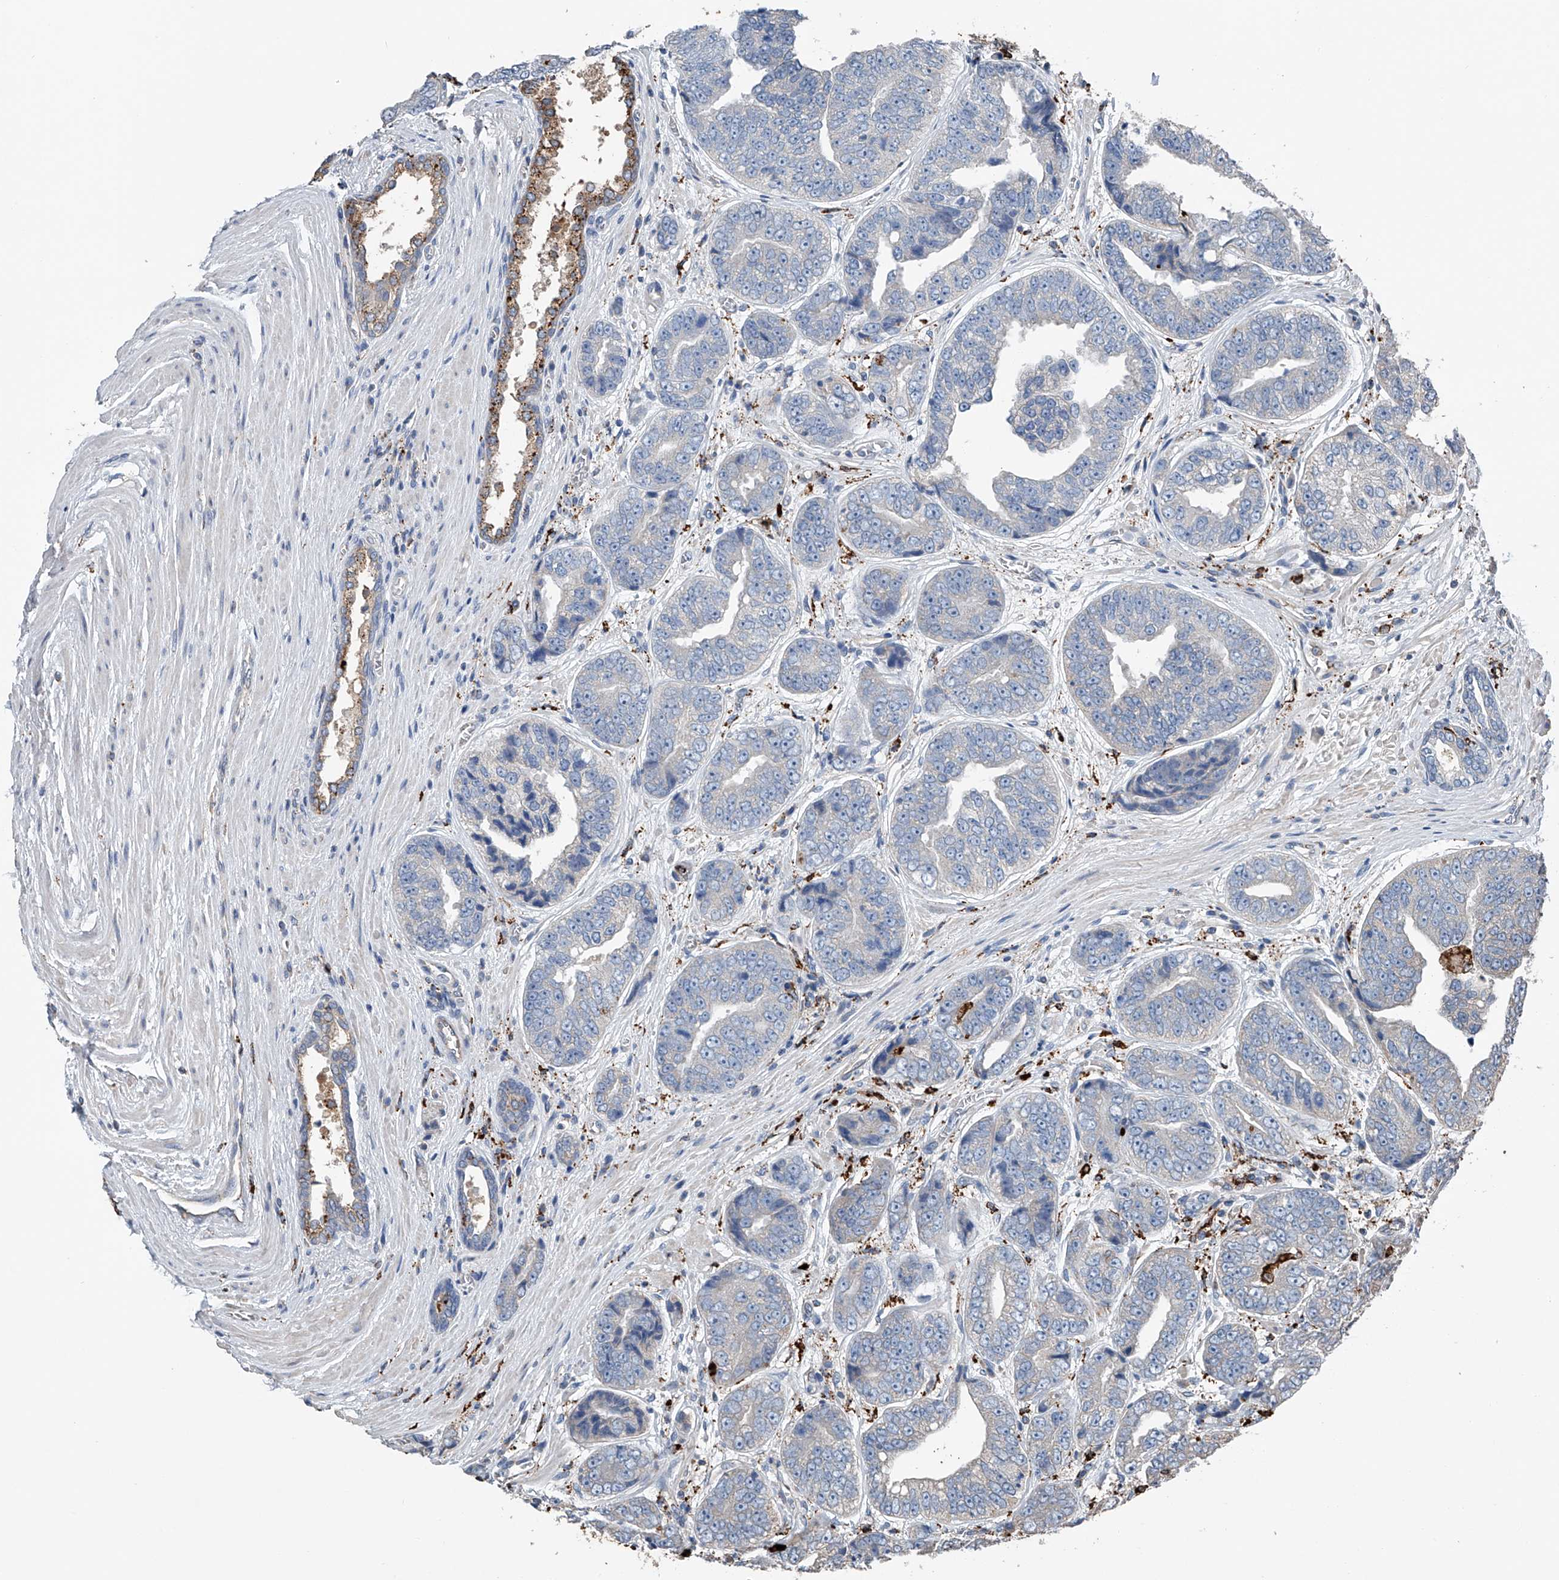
{"staining": {"intensity": "negative", "quantity": "none", "location": "none"}, "tissue": "prostate cancer", "cell_type": "Tumor cells", "image_type": "cancer", "snomed": [{"axis": "morphology", "description": "Adenocarcinoma, High grade"}, {"axis": "topography", "description": "Prostate"}], "caption": "Immunohistochemical staining of prostate high-grade adenocarcinoma demonstrates no significant positivity in tumor cells.", "gene": "ZNF772", "patient": {"sex": "male", "age": 61}}